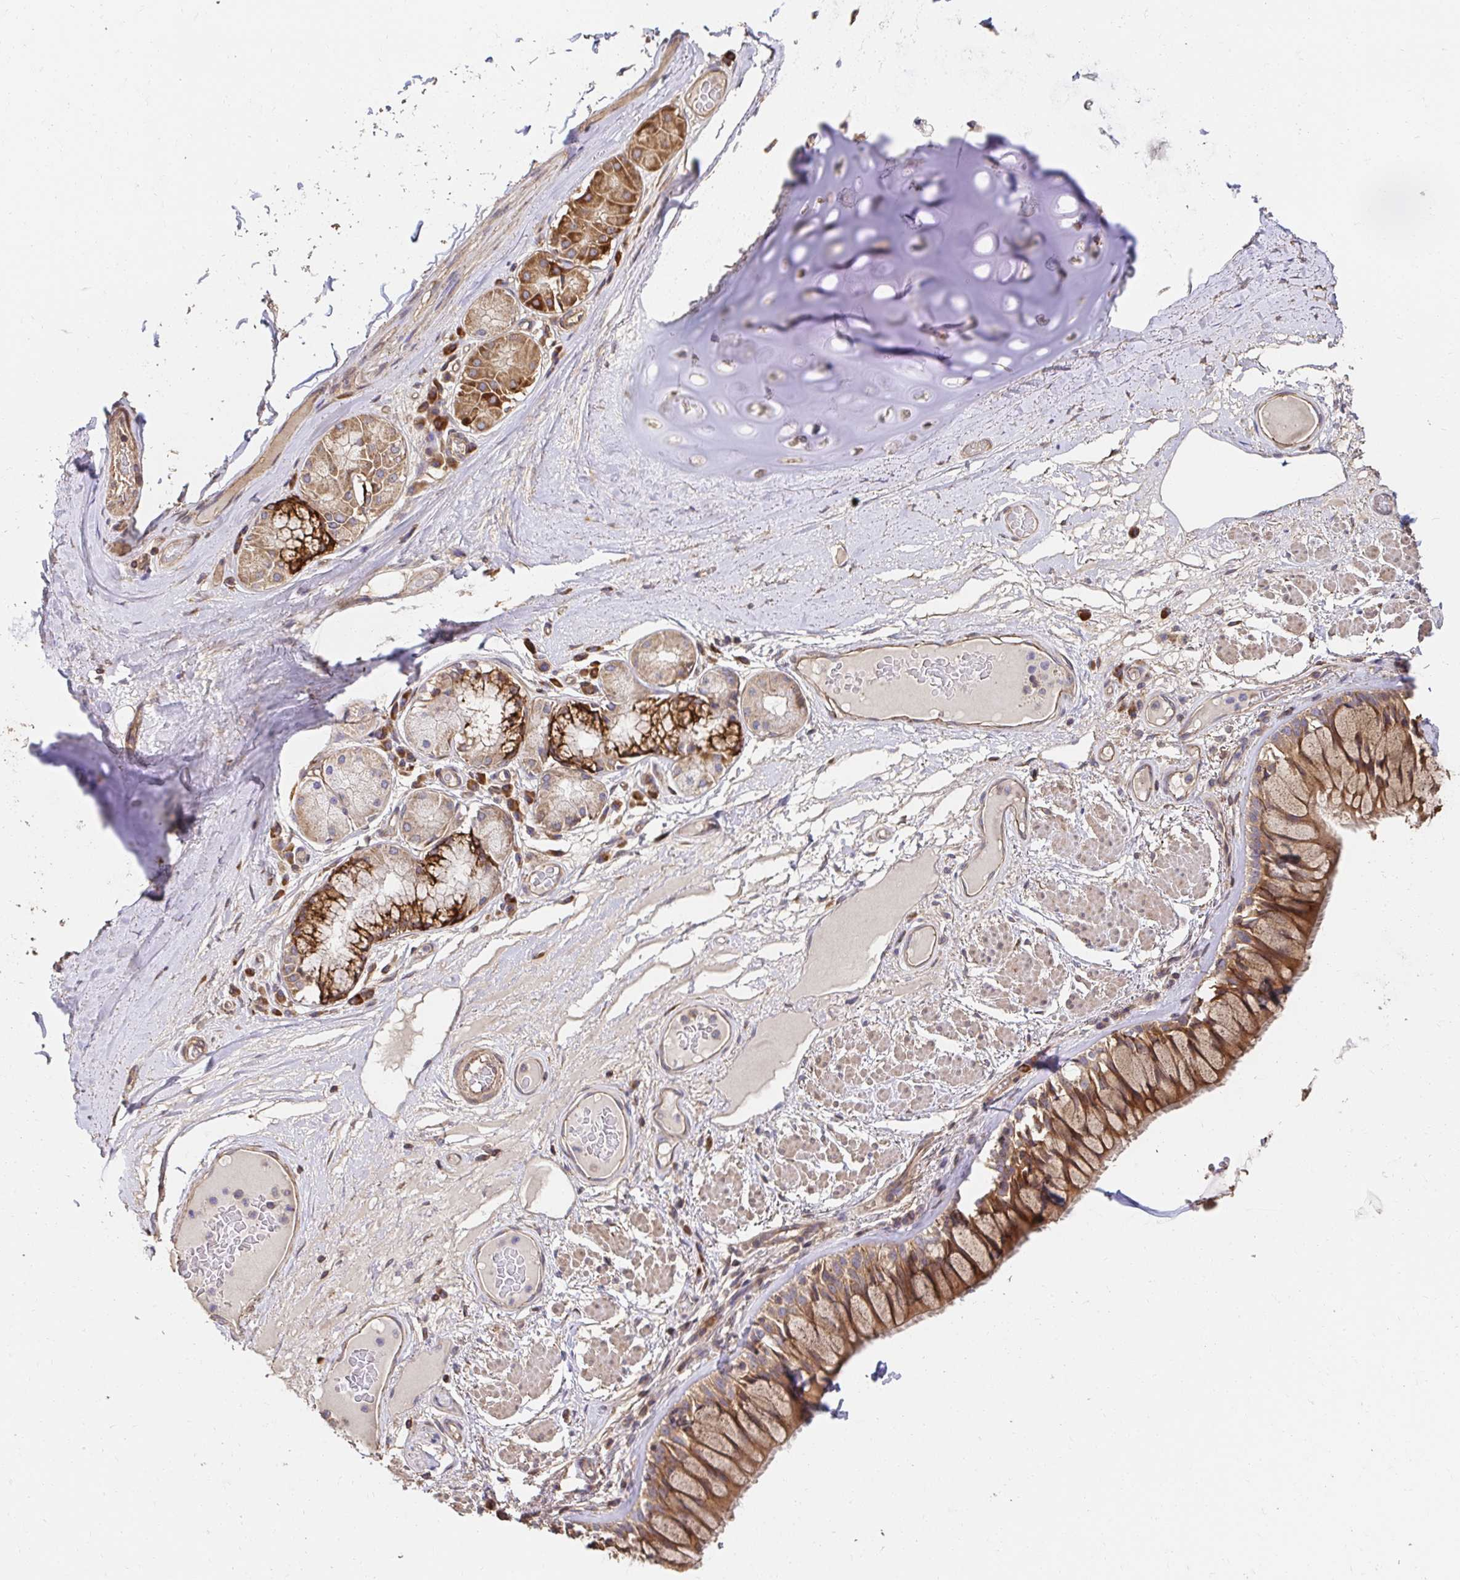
{"staining": {"intensity": "negative", "quantity": "none", "location": "none"}, "tissue": "adipose tissue", "cell_type": "Adipocytes", "image_type": "normal", "snomed": [{"axis": "morphology", "description": "Normal tissue, NOS"}, {"axis": "topography", "description": "Cartilage tissue"}, {"axis": "topography", "description": "Bronchus"}], "caption": "Adipocytes show no significant expression in unremarkable adipose tissue. (DAB (3,3'-diaminobenzidine) immunohistochemistry (IHC), high magnification).", "gene": "APBB1", "patient": {"sex": "male", "age": 64}}